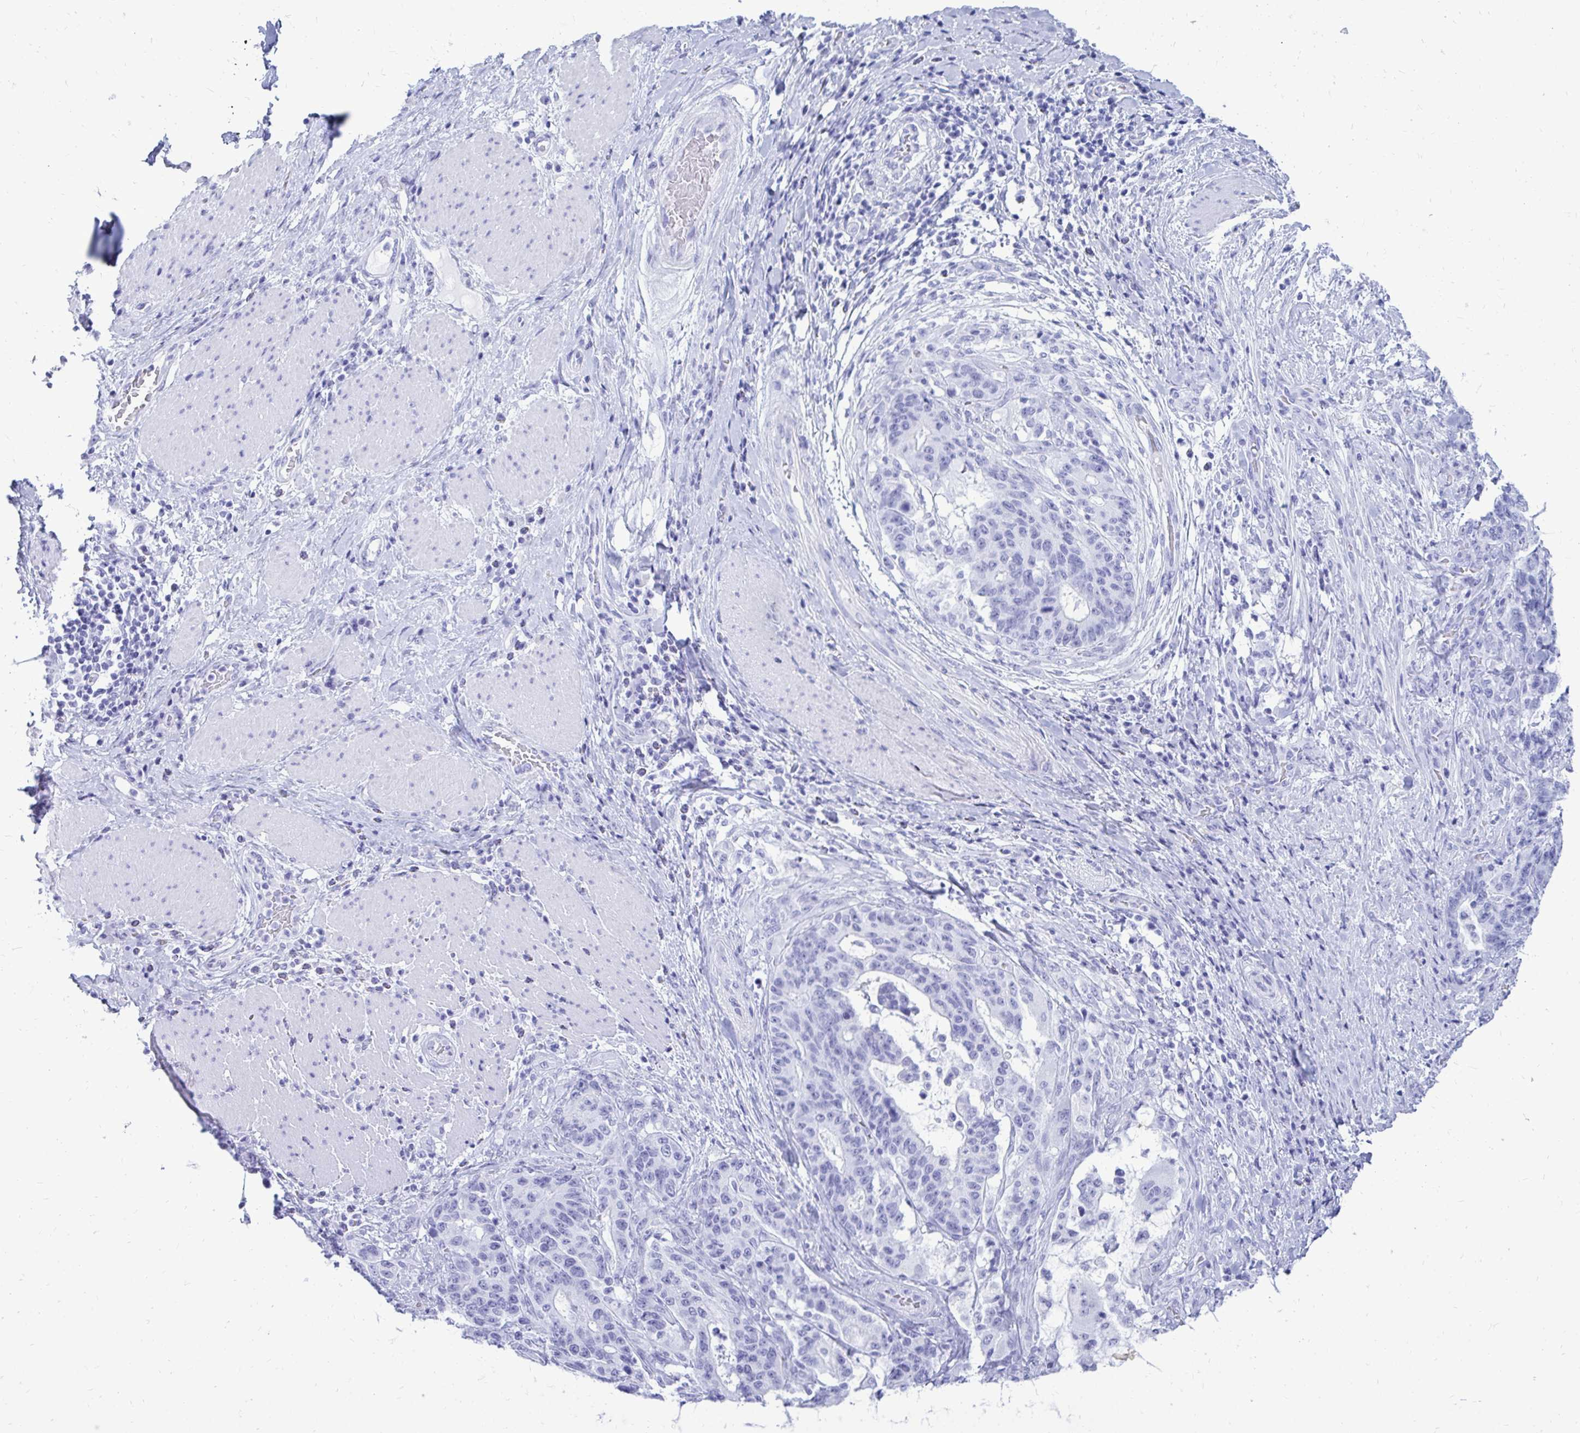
{"staining": {"intensity": "negative", "quantity": "none", "location": "none"}, "tissue": "stomach cancer", "cell_type": "Tumor cells", "image_type": "cancer", "snomed": [{"axis": "morphology", "description": "Normal tissue, NOS"}, {"axis": "morphology", "description": "Adenocarcinoma, NOS"}, {"axis": "topography", "description": "Stomach"}], "caption": "Micrograph shows no significant protein staining in tumor cells of stomach cancer.", "gene": "OR10R2", "patient": {"sex": "female", "age": 64}}